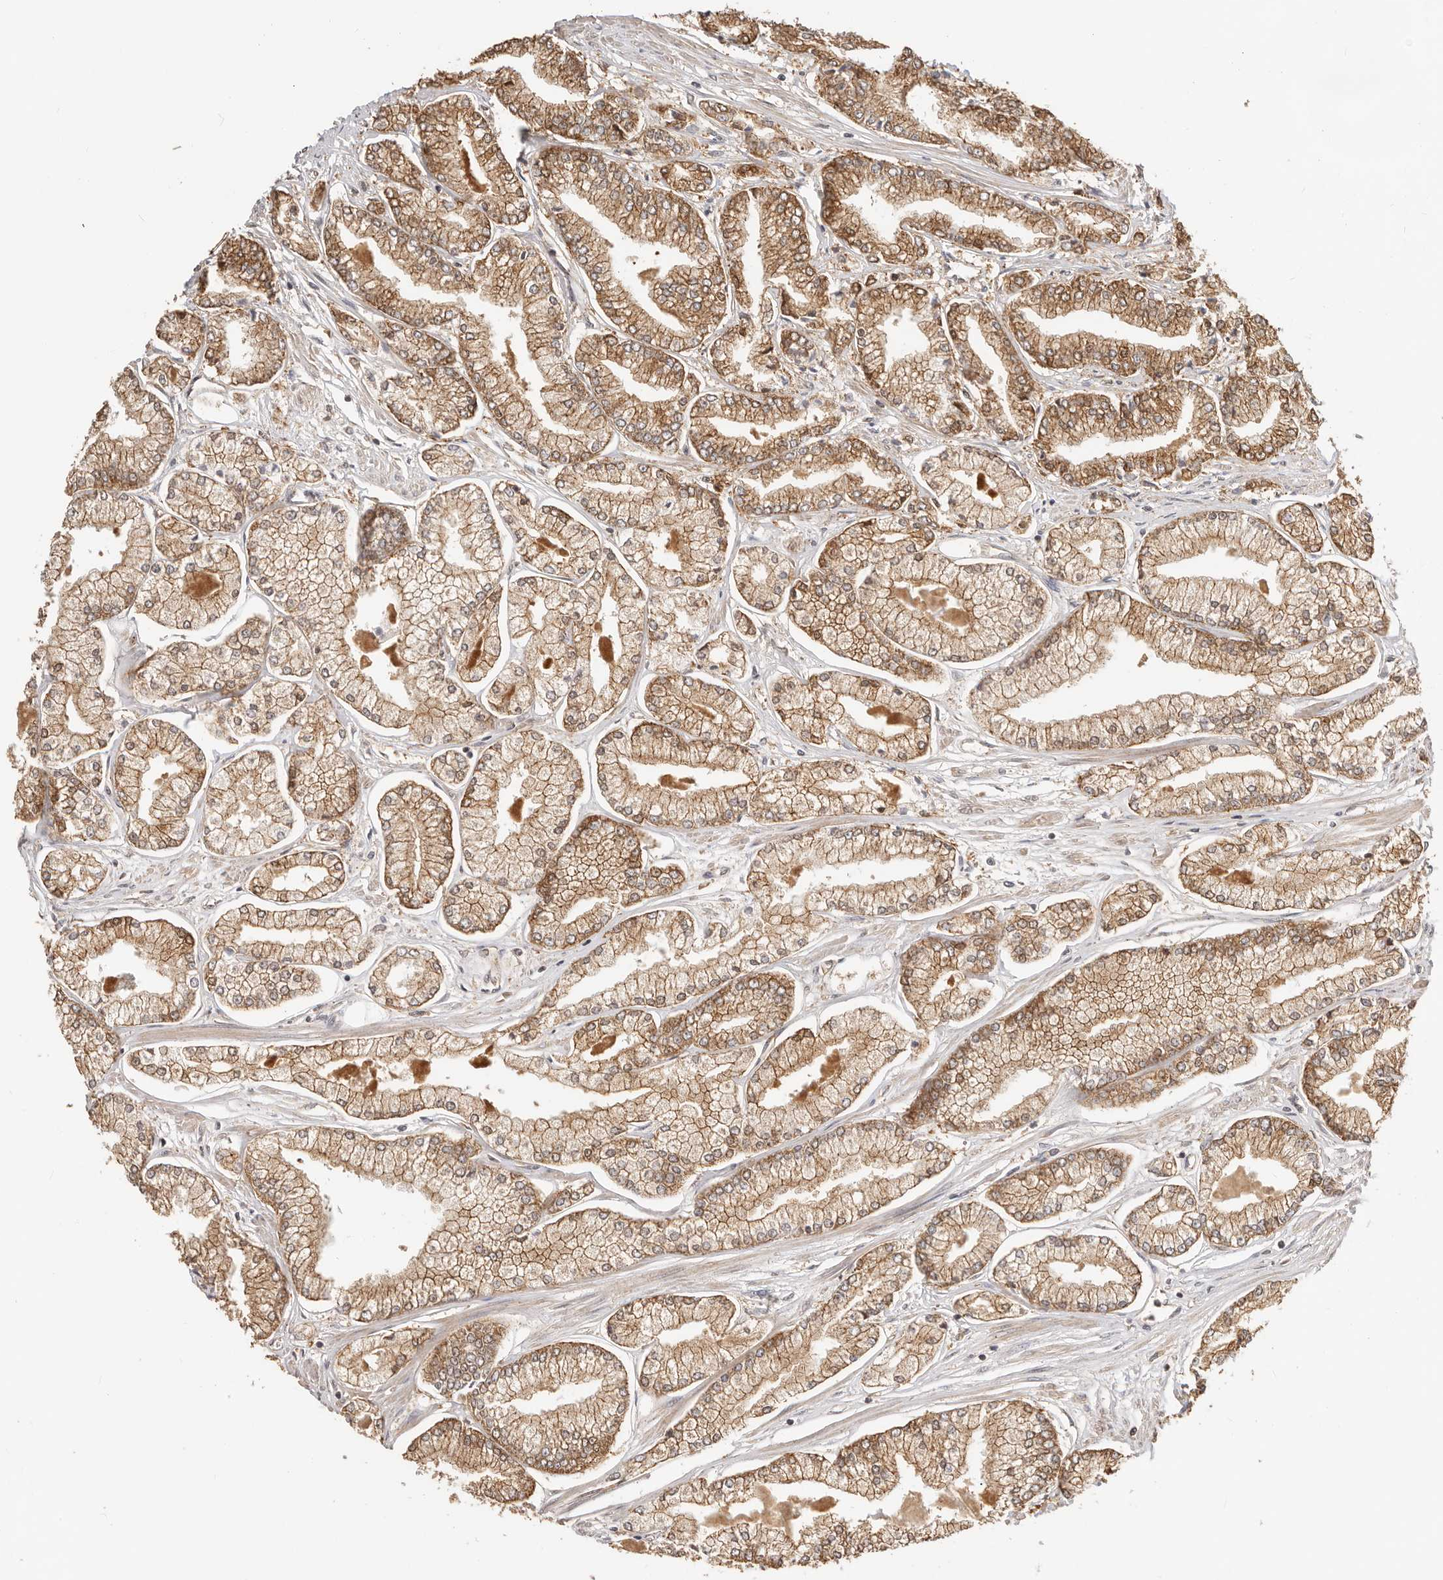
{"staining": {"intensity": "moderate", "quantity": ">75%", "location": "cytoplasmic/membranous"}, "tissue": "prostate cancer", "cell_type": "Tumor cells", "image_type": "cancer", "snomed": [{"axis": "morphology", "description": "Adenocarcinoma, Low grade"}, {"axis": "topography", "description": "Prostate"}], "caption": "Brown immunohistochemical staining in human prostate cancer (low-grade adenocarcinoma) demonstrates moderate cytoplasmic/membranous staining in approximately >75% of tumor cells.", "gene": "AFDN", "patient": {"sex": "male", "age": 52}}